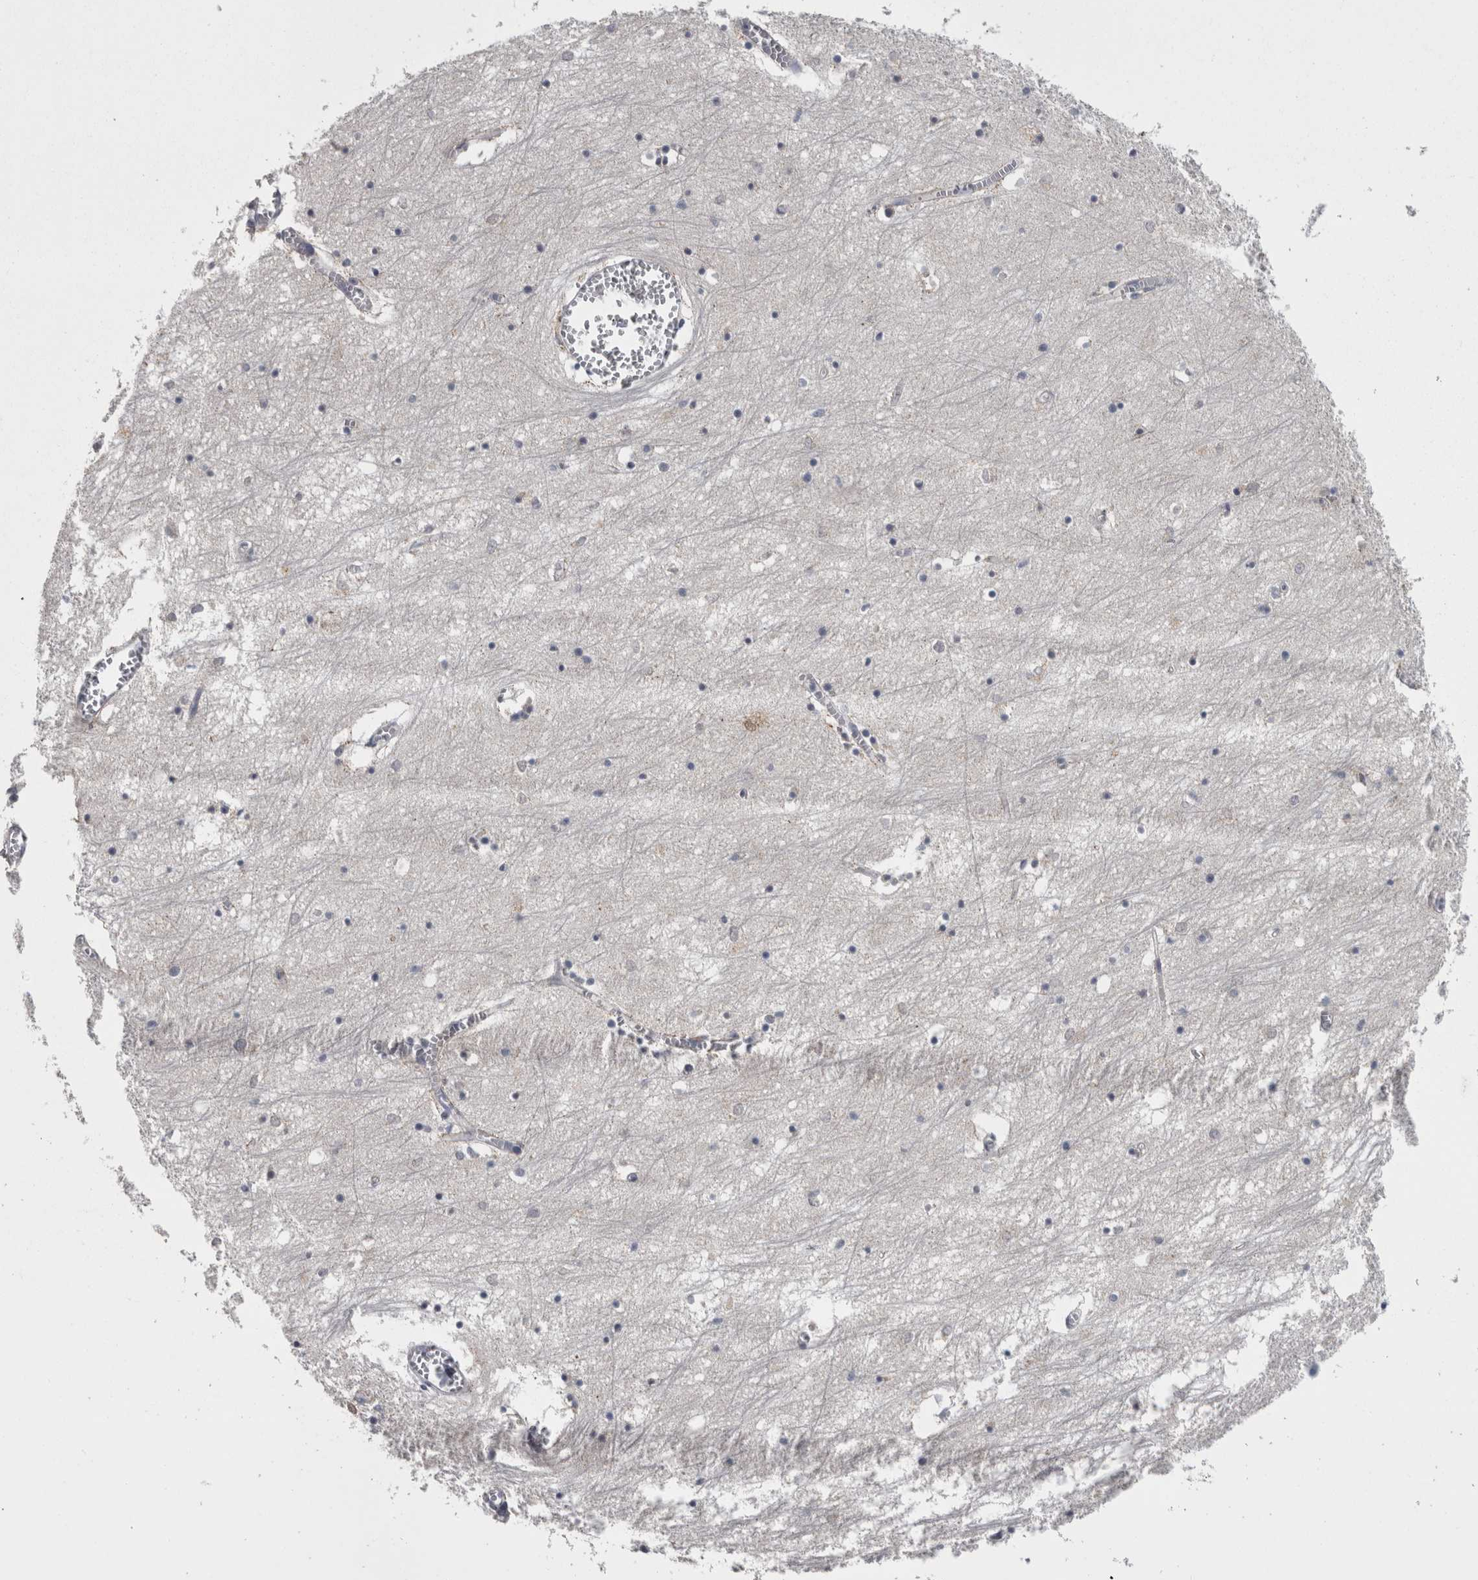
{"staining": {"intensity": "moderate", "quantity": "<25%", "location": "cytoplasmic/membranous"}, "tissue": "hippocampus", "cell_type": "Glial cells", "image_type": "normal", "snomed": [{"axis": "morphology", "description": "Normal tissue, NOS"}, {"axis": "topography", "description": "Hippocampus"}], "caption": "A photomicrograph of hippocampus stained for a protein reveals moderate cytoplasmic/membranous brown staining in glial cells. The staining was performed using DAB to visualize the protein expression in brown, while the nuclei were stained in blue with hematoxylin (Magnification: 20x).", "gene": "DBT", "patient": {"sex": "male", "age": 70}}